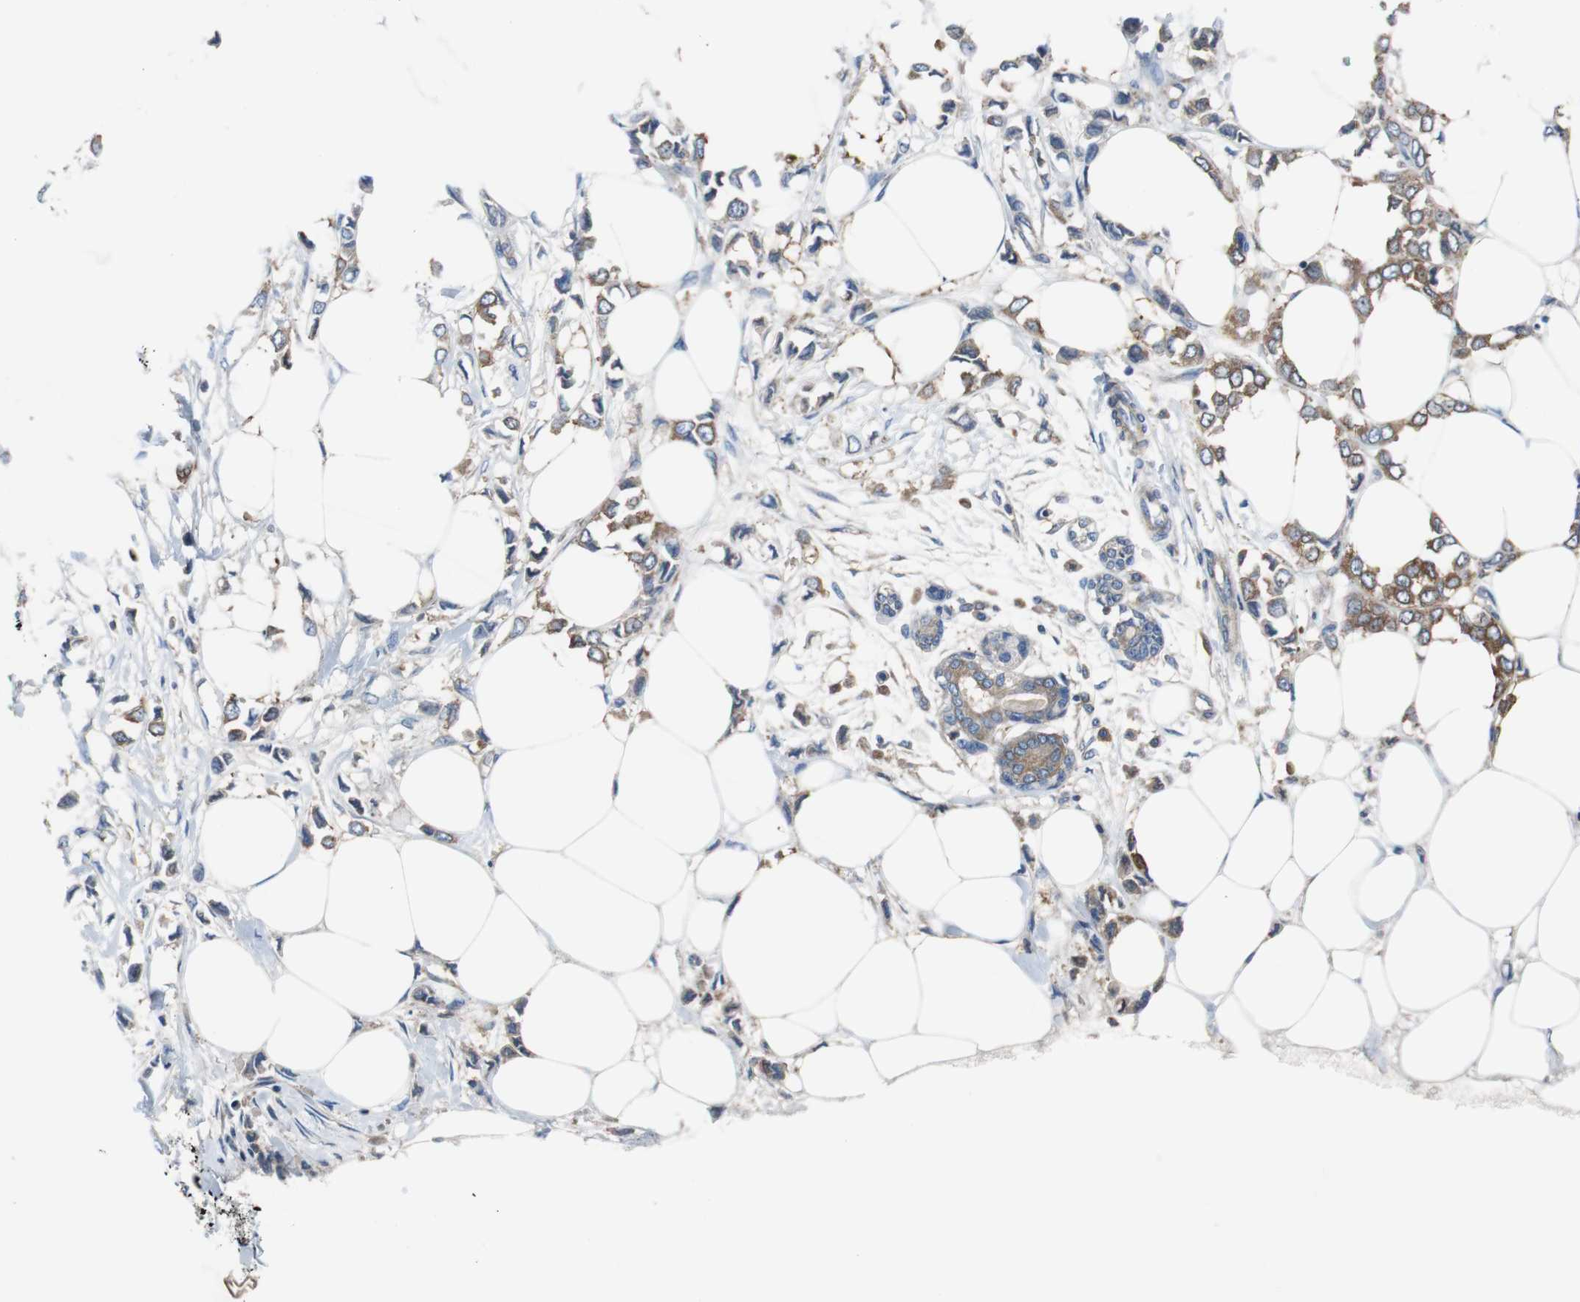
{"staining": {"intensity": "moderate", "quantity": ">75%", "location": "cytoplasmic/membranous"}, "tissue": "breast cancer", "cell_type": "Tumor cells", "image_type": "cancer", "snomed": [{"axis": "morphology", "description": "Lobular carcinoma"}, {"axis": "topography", "description": "Breast"}], "caption": "Protein staining demonstrates moderate cytoplasmic/membranous positivity in about >75% of tumor cells in lobular carcinoma (breast).", "gene": "BRAF", "patient": {"sex": "female", "age": 51}}